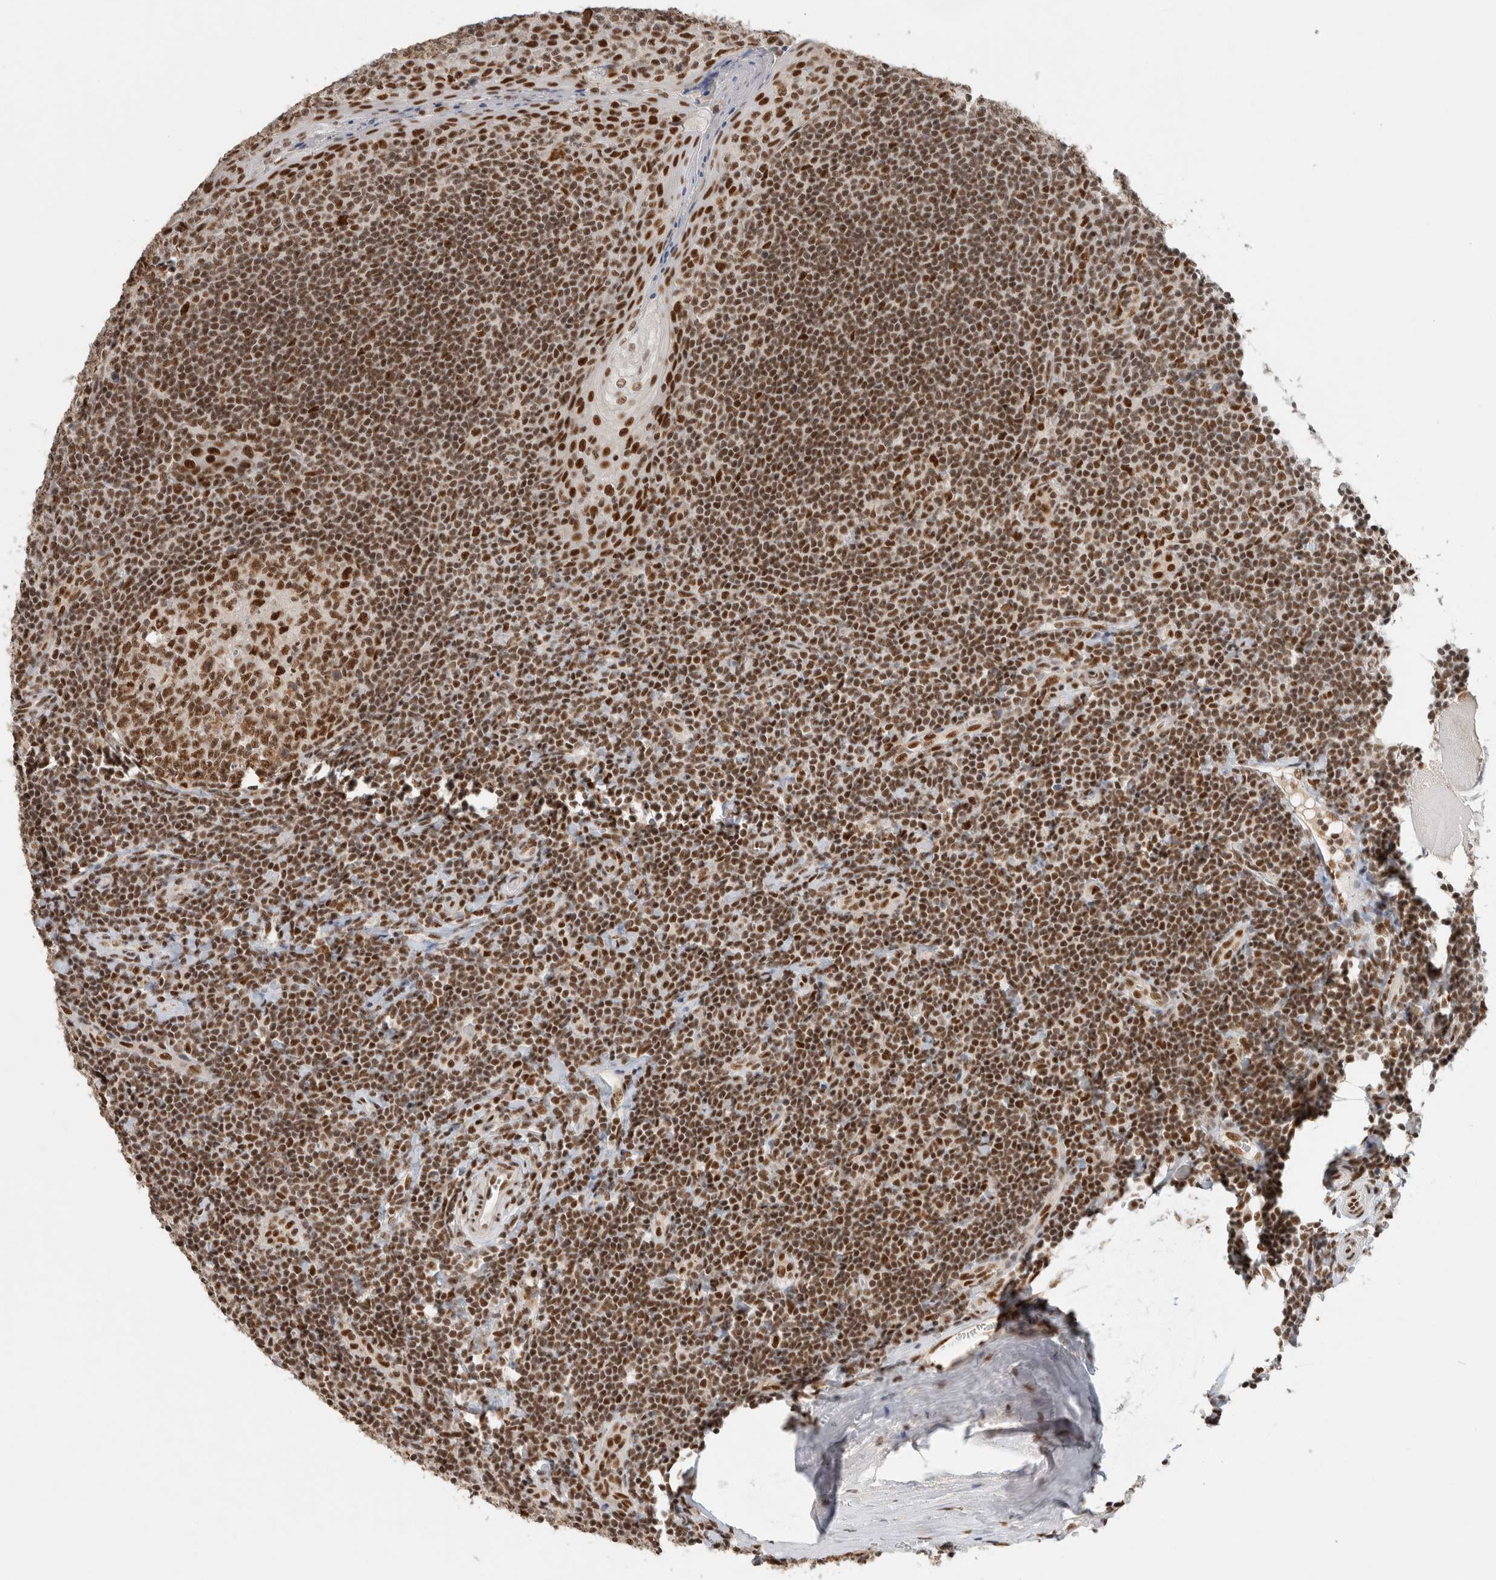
{"staining": {"intensity": "strong", "quantity": ">75%", "location": "nuclear"}, "tissue": "tonsil", "cell_type": "Germinal center cells", "image_type": "normal", "snomed": [{"axis": "morphology", "description": "Normal tissue, NOS"}, {"axis": "topography", "description": "Tonsil"}], "caption": "Strong nuclear positivity for a protein is appreciated in approximately >75% of germinal center cells of benign tonsil using IHC.", "gene": "DDX42", "patient": {"sex": "male", "age": 27}}